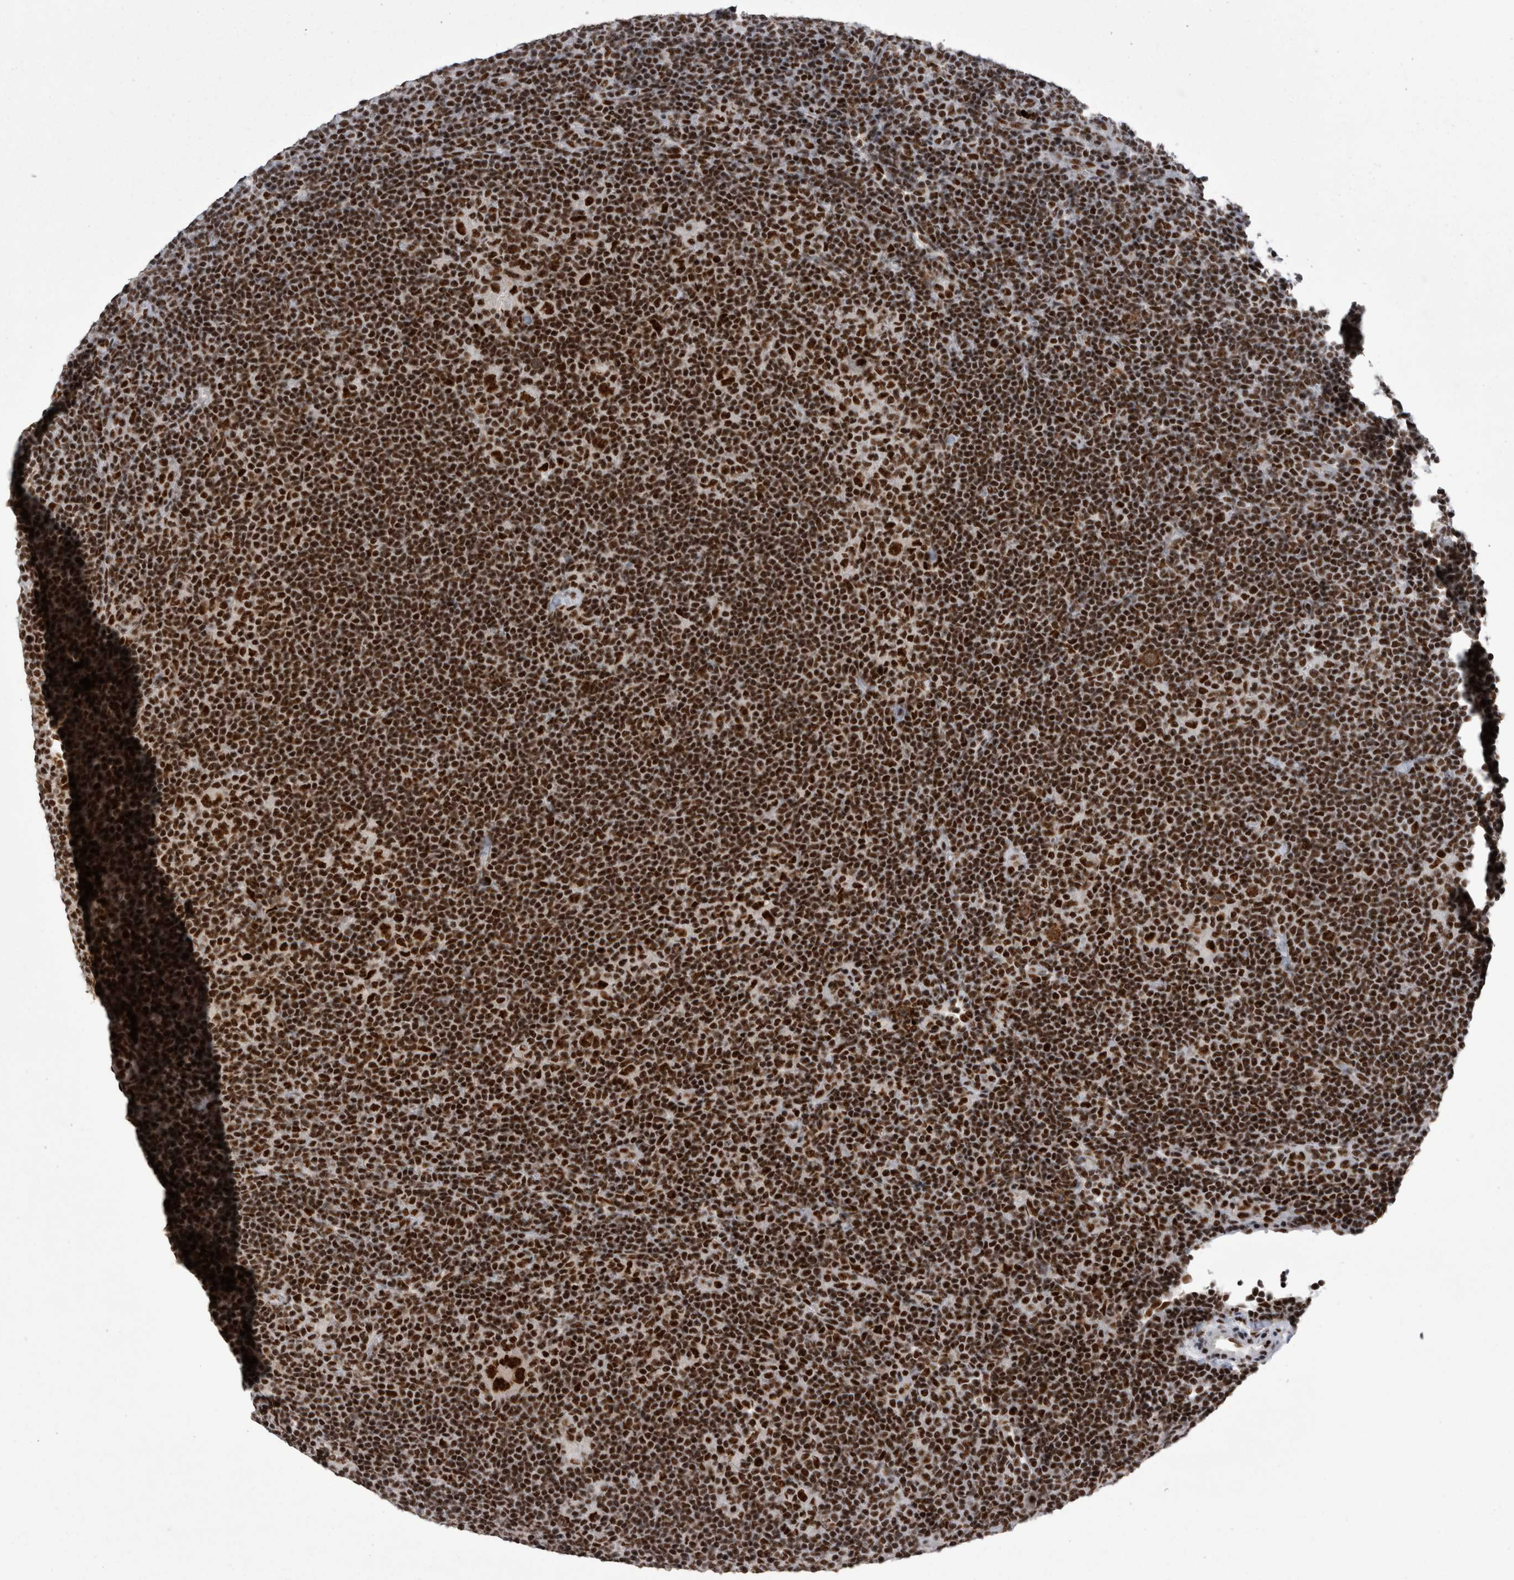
{"staining": {"intensity": "strong", "quantity": ">75%", "location": "cytoplasmic/membranous,nuclear"}, "tissue": "lymphoma", "cell_type": "Tumor cells", "image_type": "cancer", "snomed": [{"axis": "morphology", "description": "Hodgkin's disease, NOS"}, {"axis": "topography", "description": "Lymph node"}], "caption": "There is high levels of strong cytoplasmic/membranous and nuclear positivity in tumor cells of Hodgkin's disease, as demonstrated by immunohistochemical staining (brown color).", "gene": "SNRNP40", "patient": {"sex": "female", "age": 57}}